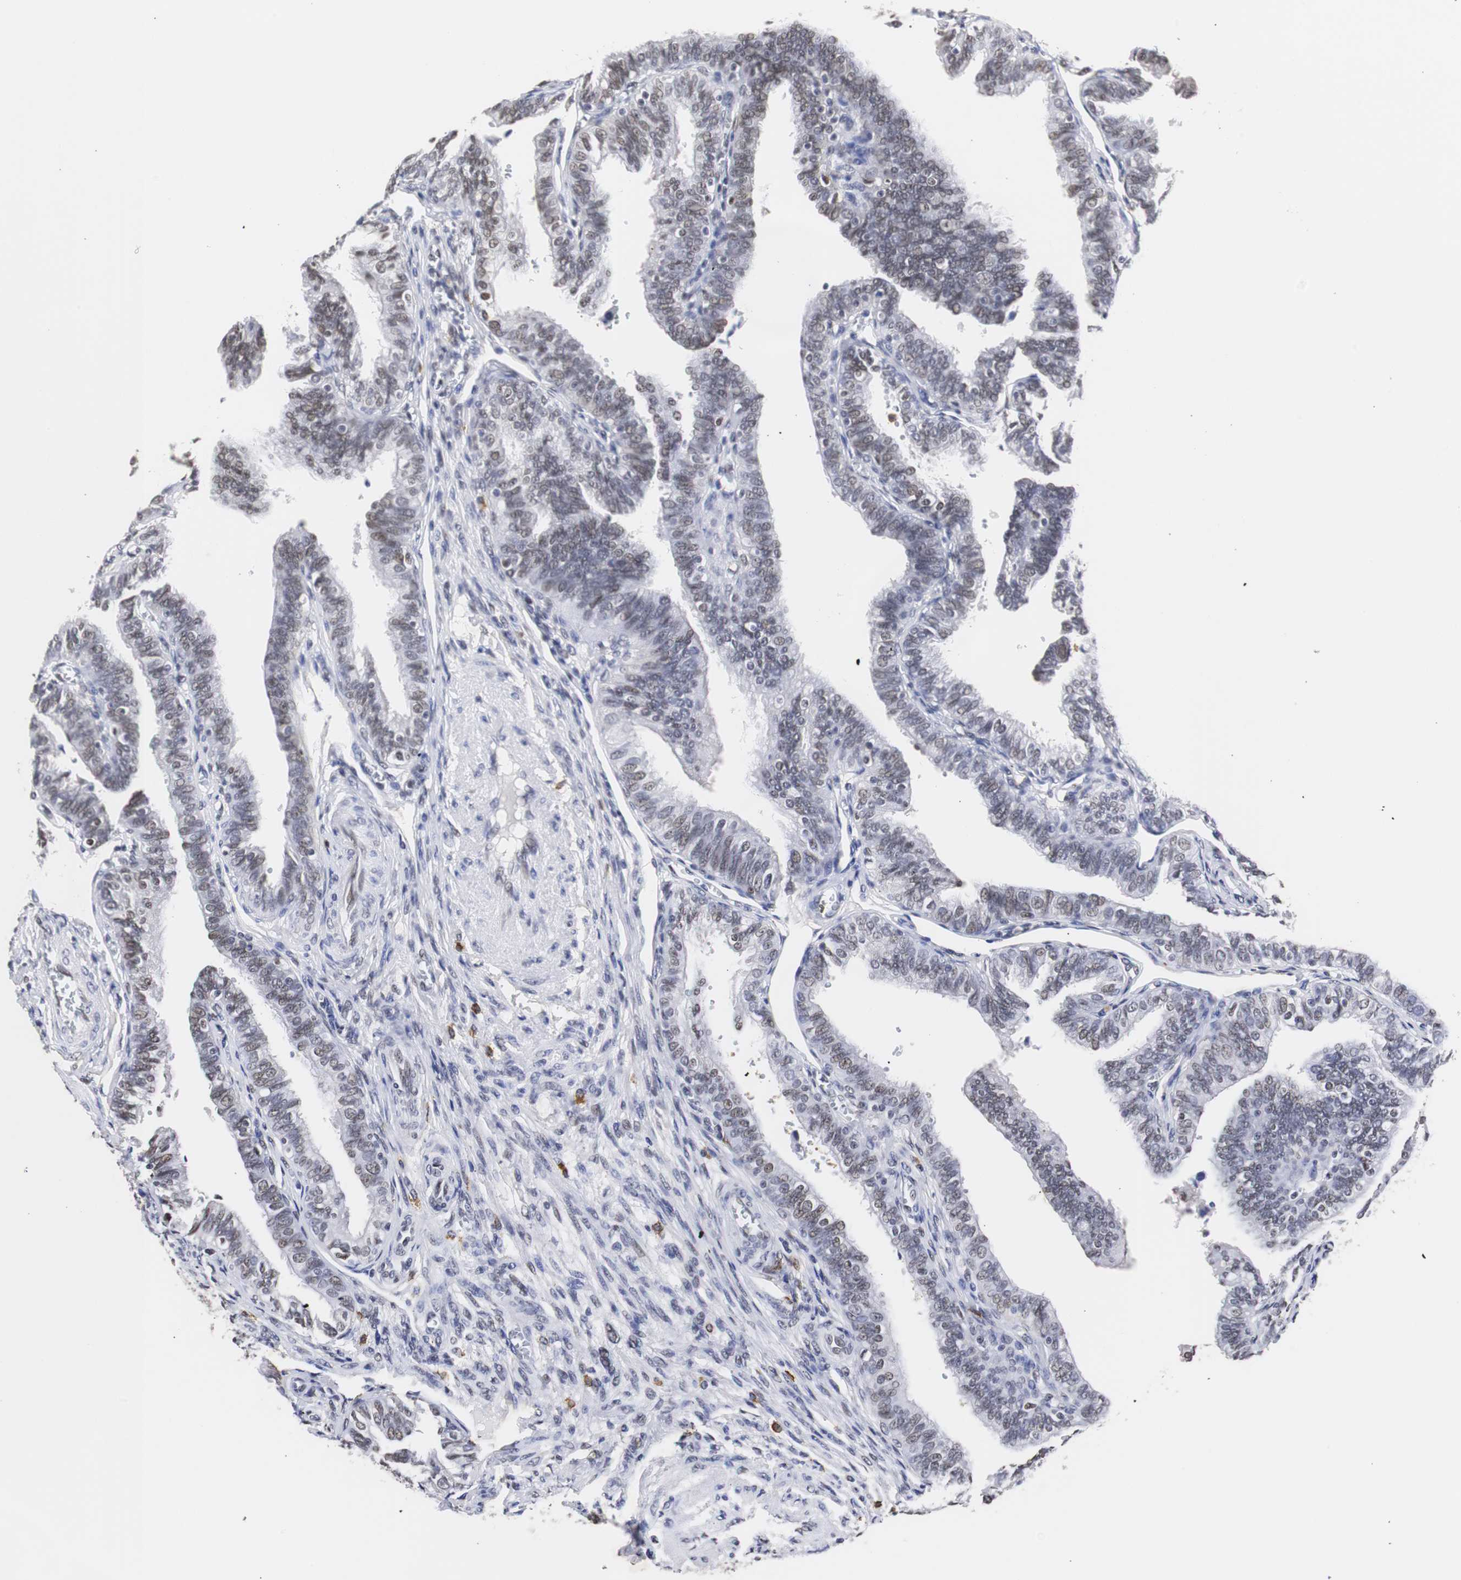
{"staining": {"intensity": "moderate", "quantity": ">75%", "location": "nuclear"}, "tissue": "fallopian tube", "cell_type": "Glandular cells", "image_type": "normal", "snomed": [{"axis": "morphology", "description": "Normal tissue, NOS"}, {"axis": "topography", "description": "Fallopian tube"}], "caption": "A high-resolution photomicrograph shows IHC staining of unremarkable fallopian tube, which shows moderate nuclear positivity in about >75% of glandular cells.", "gene": "ZFC3H1", "patient": {"sex": "female", "age": 46}}